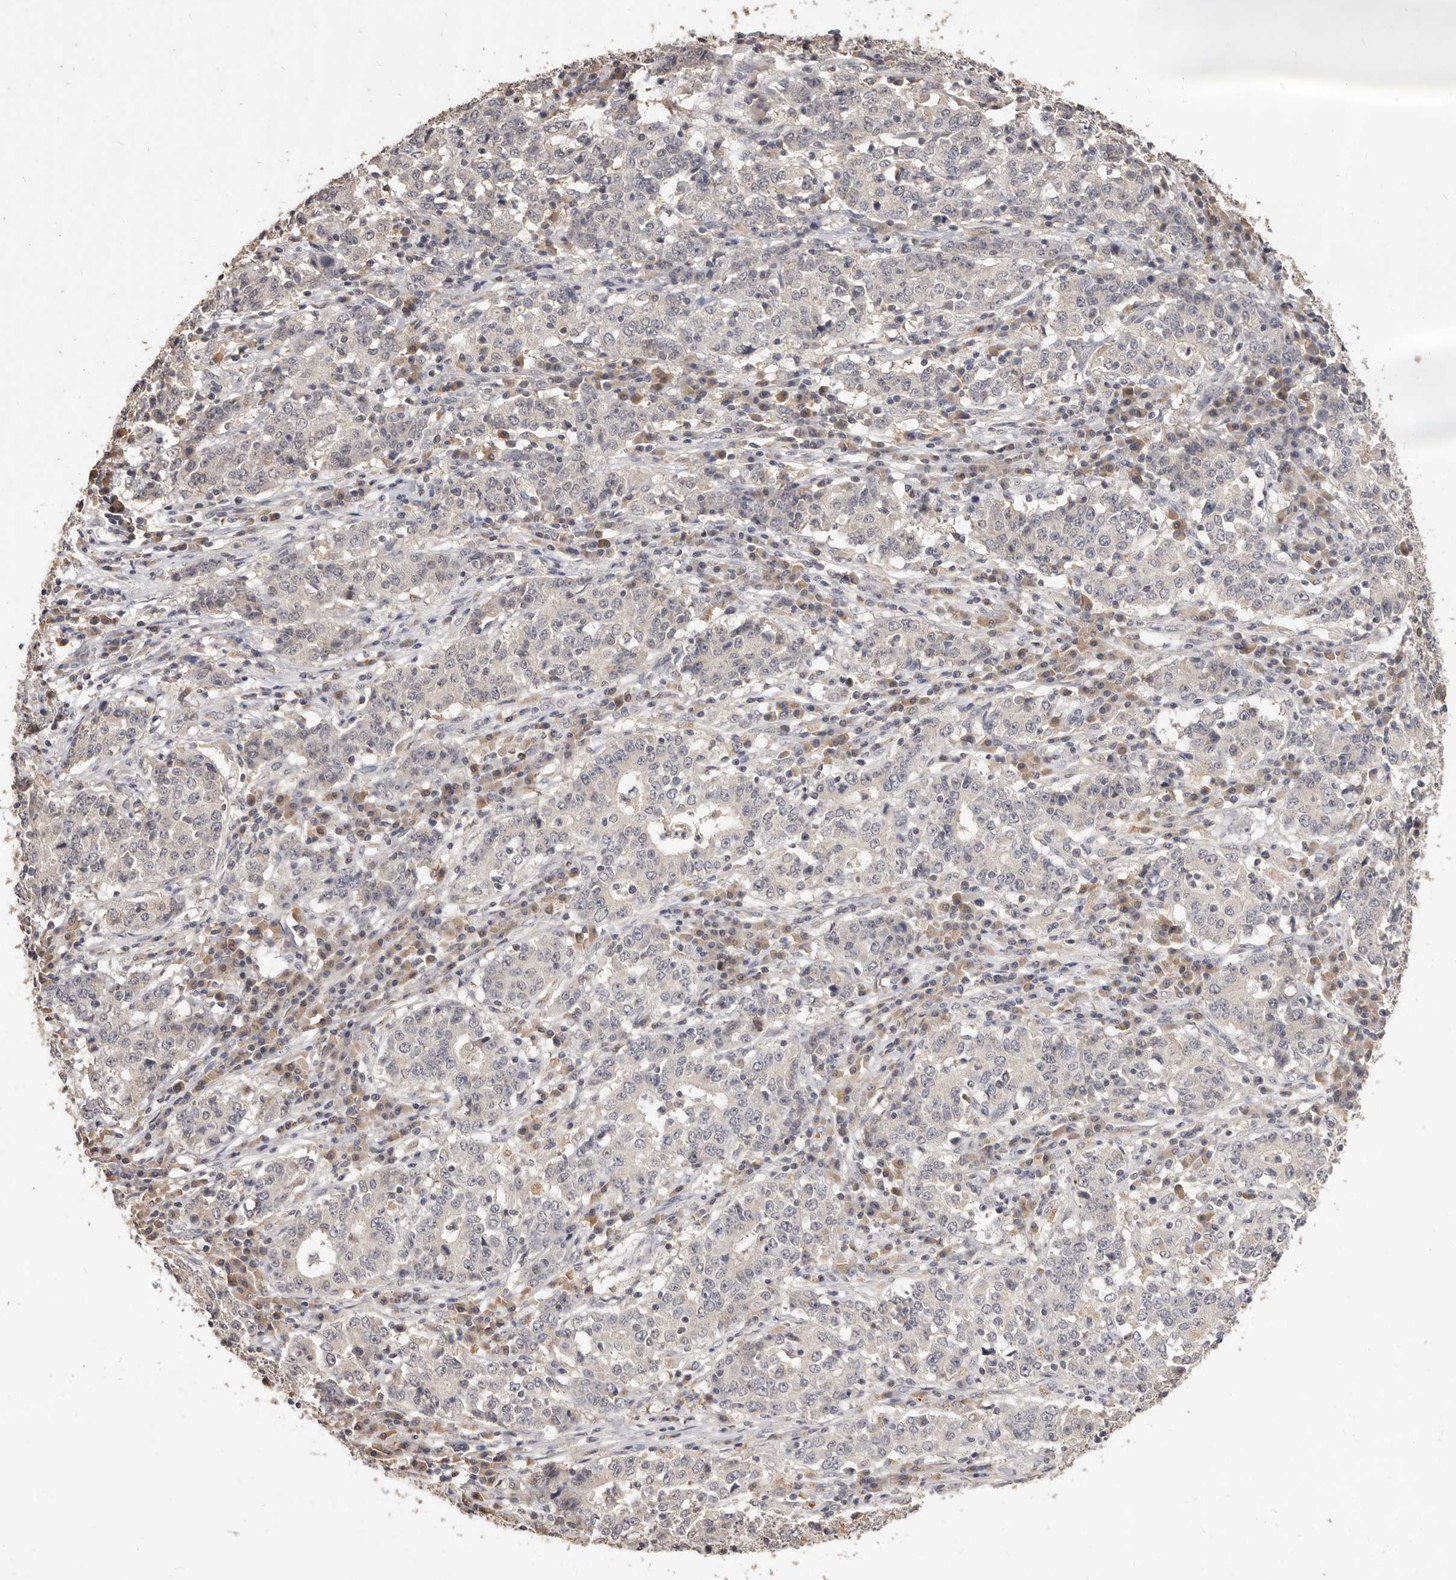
{"staining": {"intensity": "negative", "quantity": "none", "location": "none"}, "tissue": "stomach cancer", "cell_type": "Tumor cells", "image_type": "cancer", "snomed": [{"axis": "morphology", "description": "Adenocarcinoma, NOS"}, {"axis": "topography", "description": "Stomach"}], "caption": "An immunohistochemistry photomicrograph of stomach cancer (adenocarcinoma) is shown. There is no staining in tumor cells of stomach cancer (adenocarcinoma).", "gene": "TSPAN13", "patient": {"sex": "male", "age": 59}}